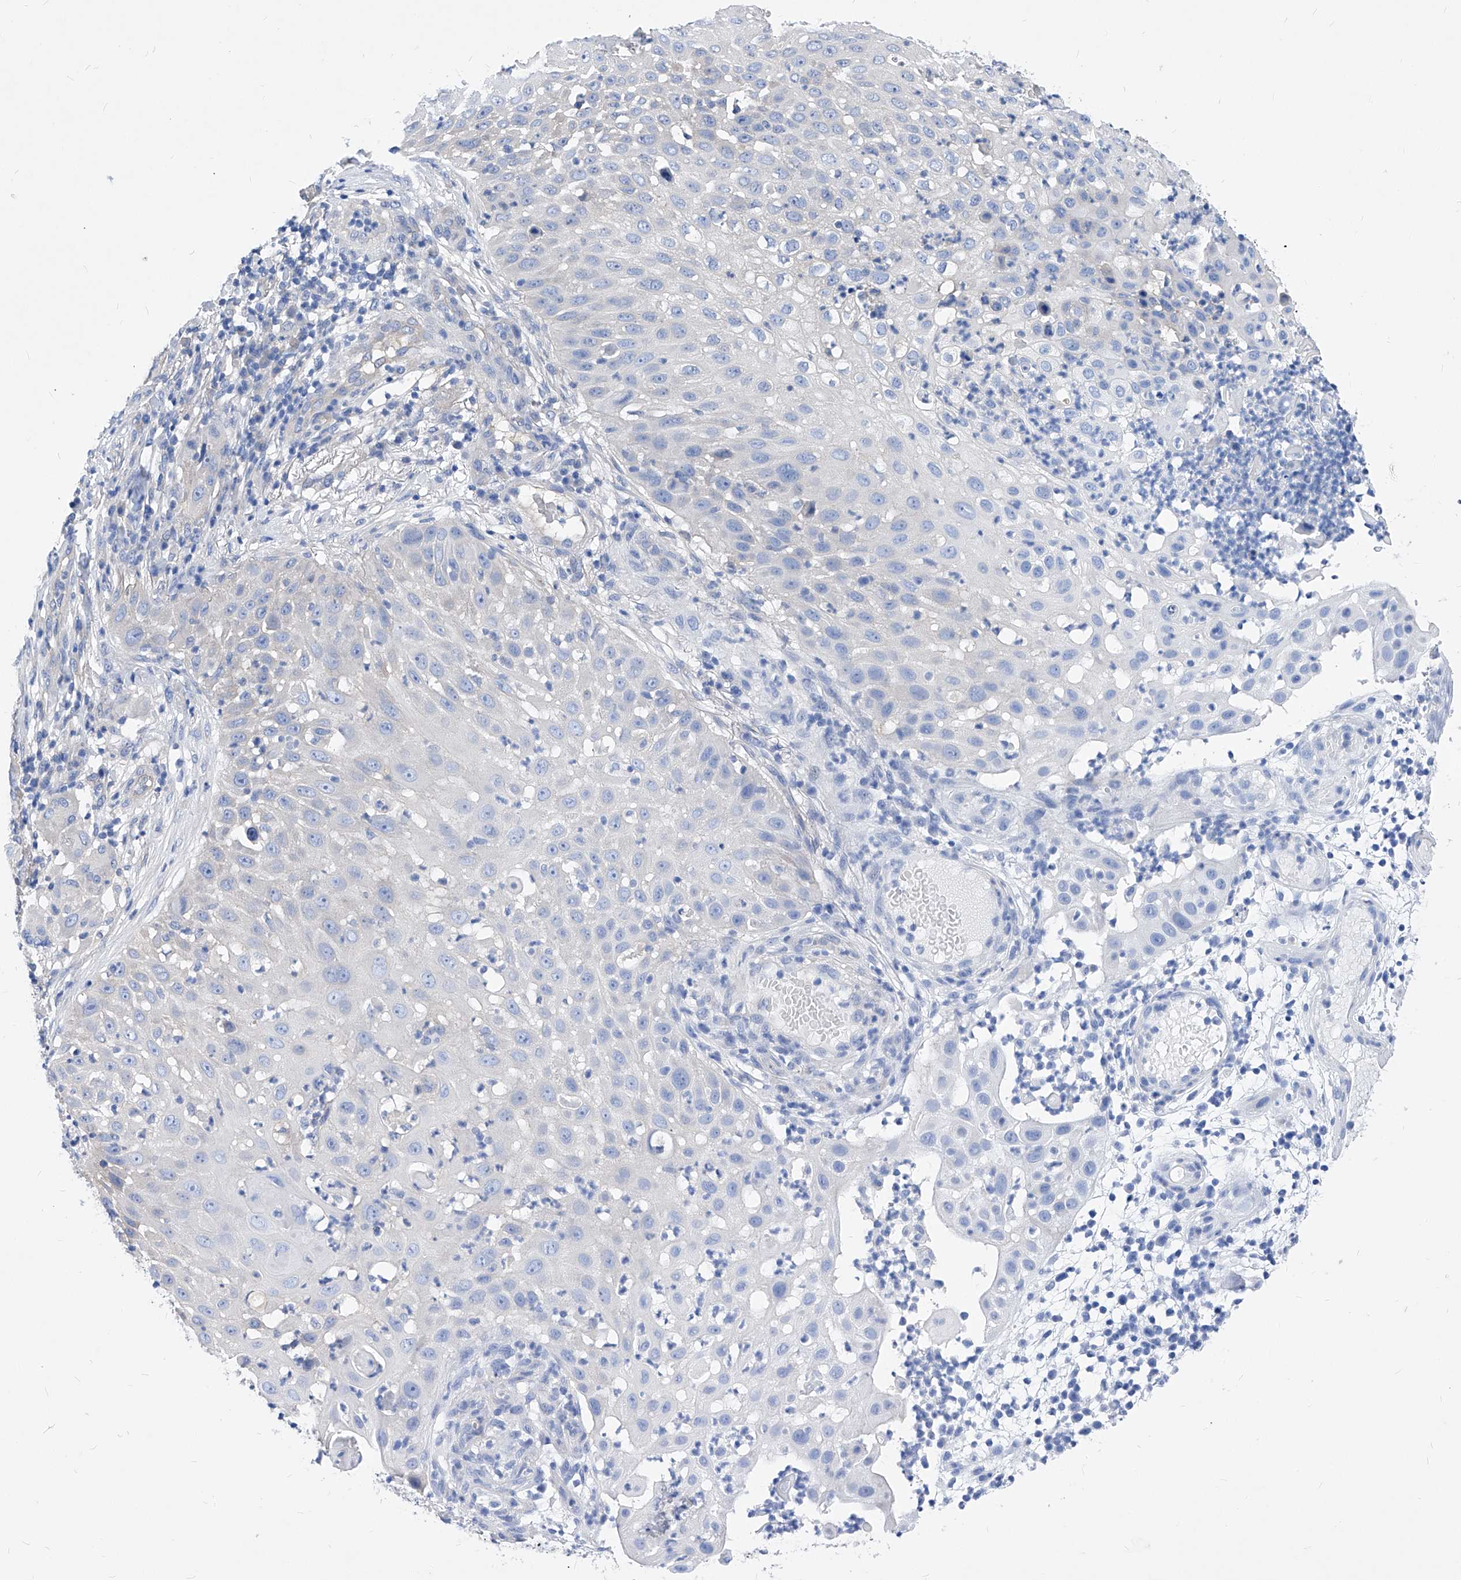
{"staining": {"intensity": "weak", "quantity": "<25%", "location": "cytoplasmic/membranous"}, "tissue": "skin cancer", "cell_type": "Tumor cells", "image_type": "cancer", "snomed": [{"axis": "morphology", "description": "Squamous cell carcinoma, NOS"}, {"axis": "topography", "description": "Skin"}], "caption": "A micrograph of skin cancer stained for a protein displays no brown staining in tumor cells. The staining is performed using DAB brown chromogen with nuclei counter-stained in using hematoxylin.", "gene": "XPNPEP1", "patient": {"sex": "female", "age": 44}}